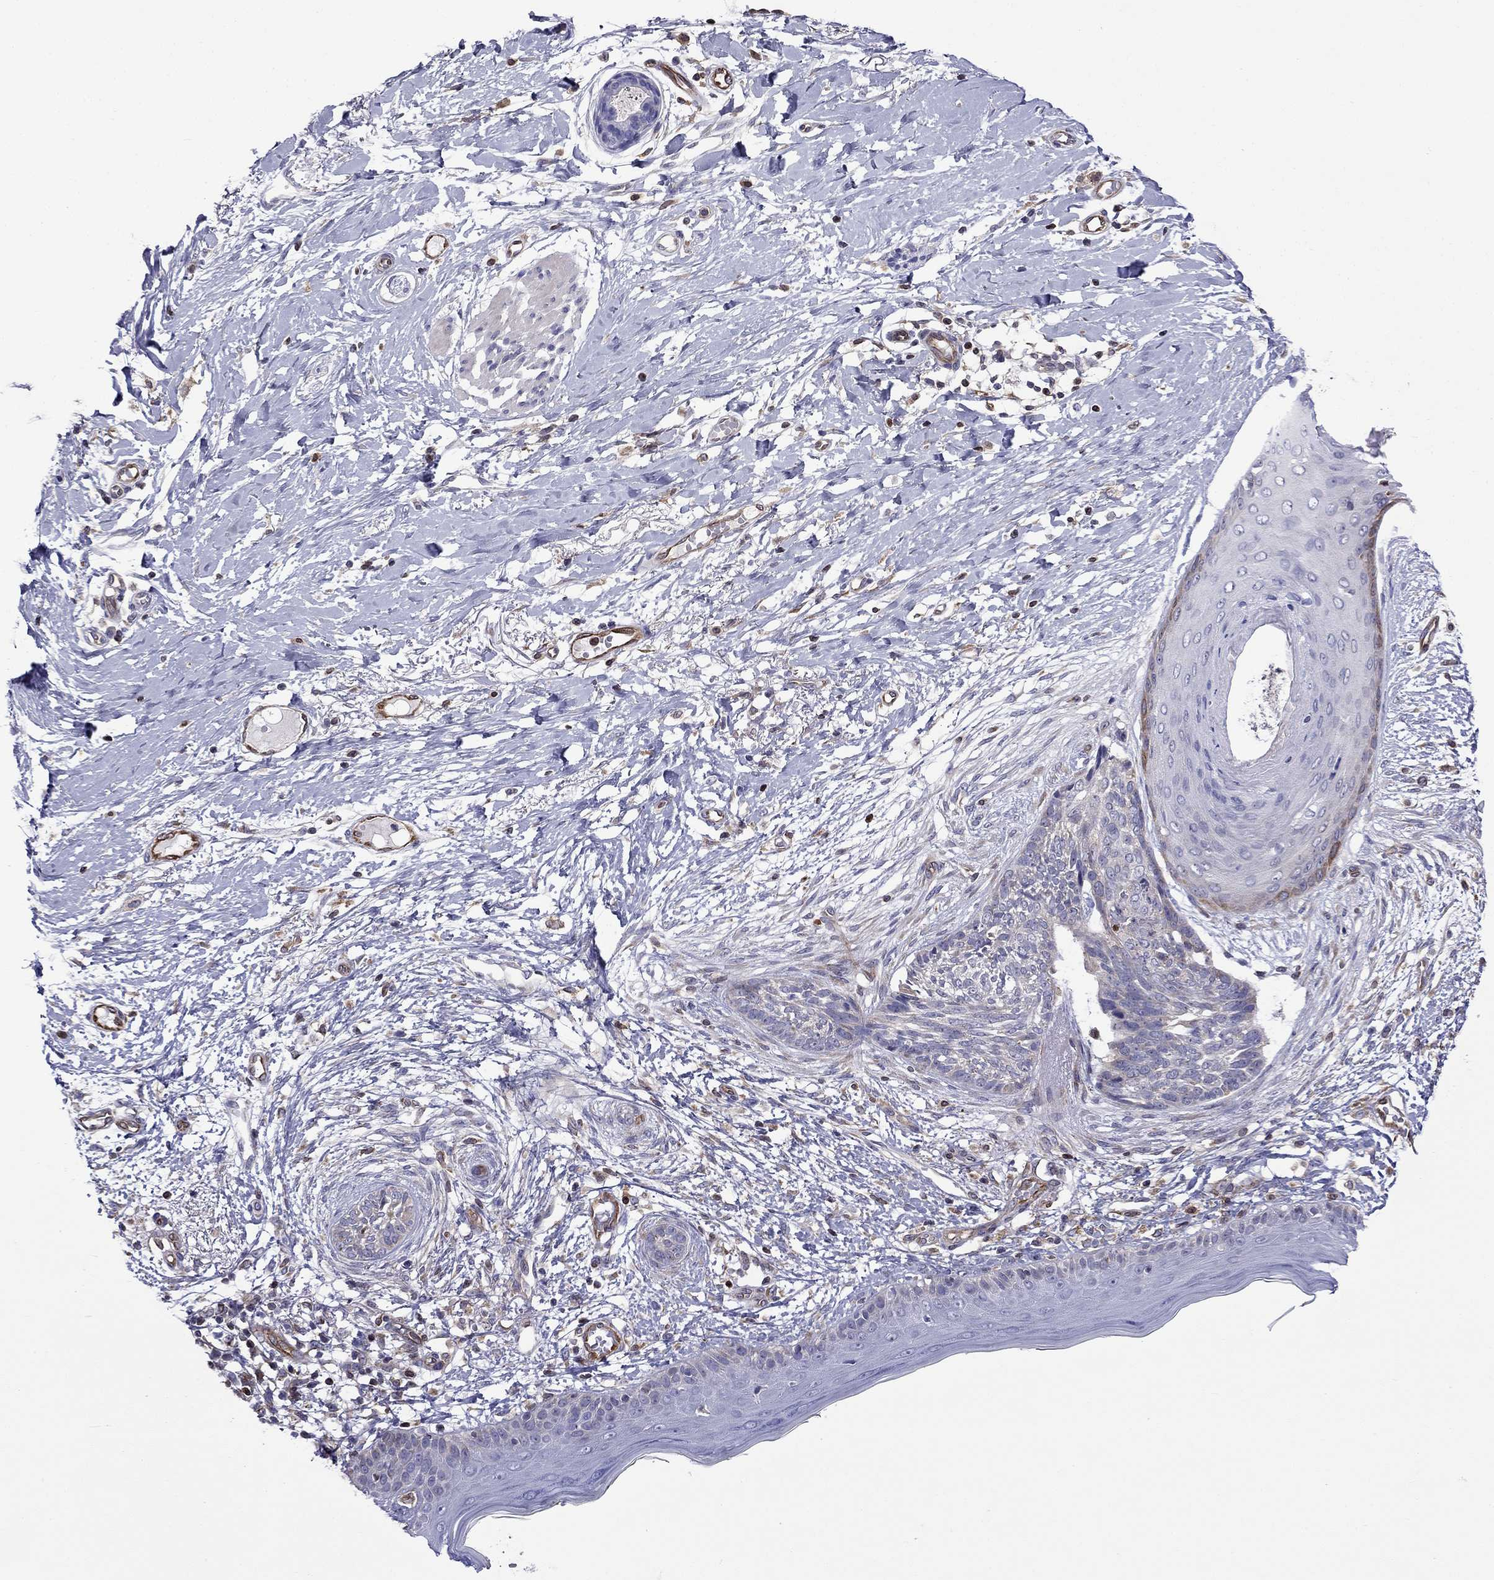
{"staining": {"intensity": "negative", "quantity": "none", "location": "none"}, "tissue": "skin cancer", "cell_type": "Tumor cells", "image_type": "cancer", "snomed": [{"axis": "morphology", "description": "Normal tissue, NOS"}, {"axis": "morphology", "description": "Basal cell carcinoma"}, {"axis": "topography", "description": "Skin"}], "caption": "Immunohistochemistry histopathology image of skin basal cell carcinoma stained for a protein (brown), which shows no expression in tumor cells.", "gene": "GNAL", "patient": {"sex": "male", "age": 84}}